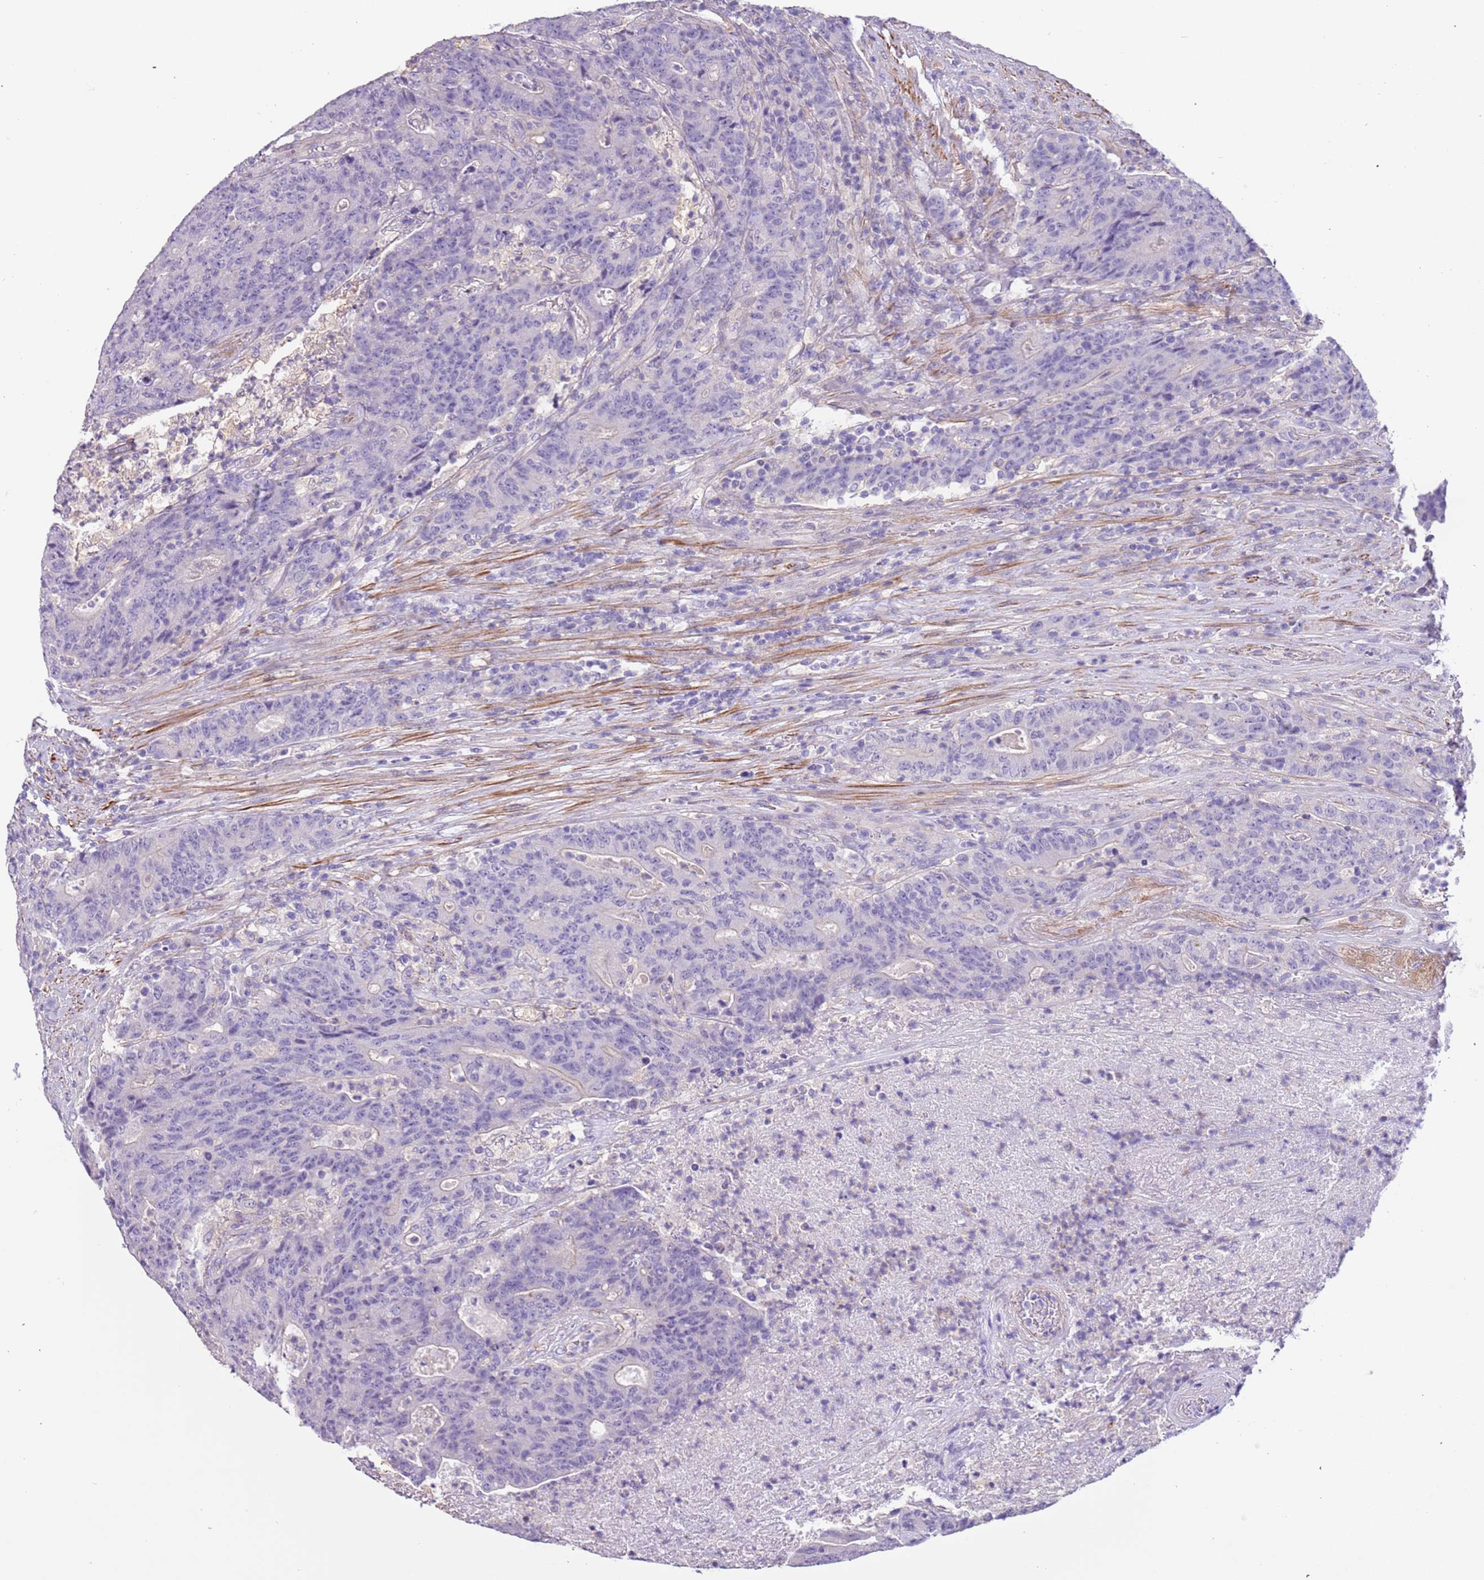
{"staining": {"intensity": "negative", "quantity": "none", "location": "none"}, "tissue": "colorectal cancer", "cell_type": "Tumor cells", "image_type": "cancer", "snomed": [{"axis": "morphology", "description": "Adenocarcinoma, NOS"}, {"axis": "topography", "description": "Colon"}], "caption": "Immunohistochemical staining of adenocarcinoma (colorectal) reveals no significant staining in tumor cells.", "gene": "PCGF2", "patient": {"sex": "female", "age": 75}}